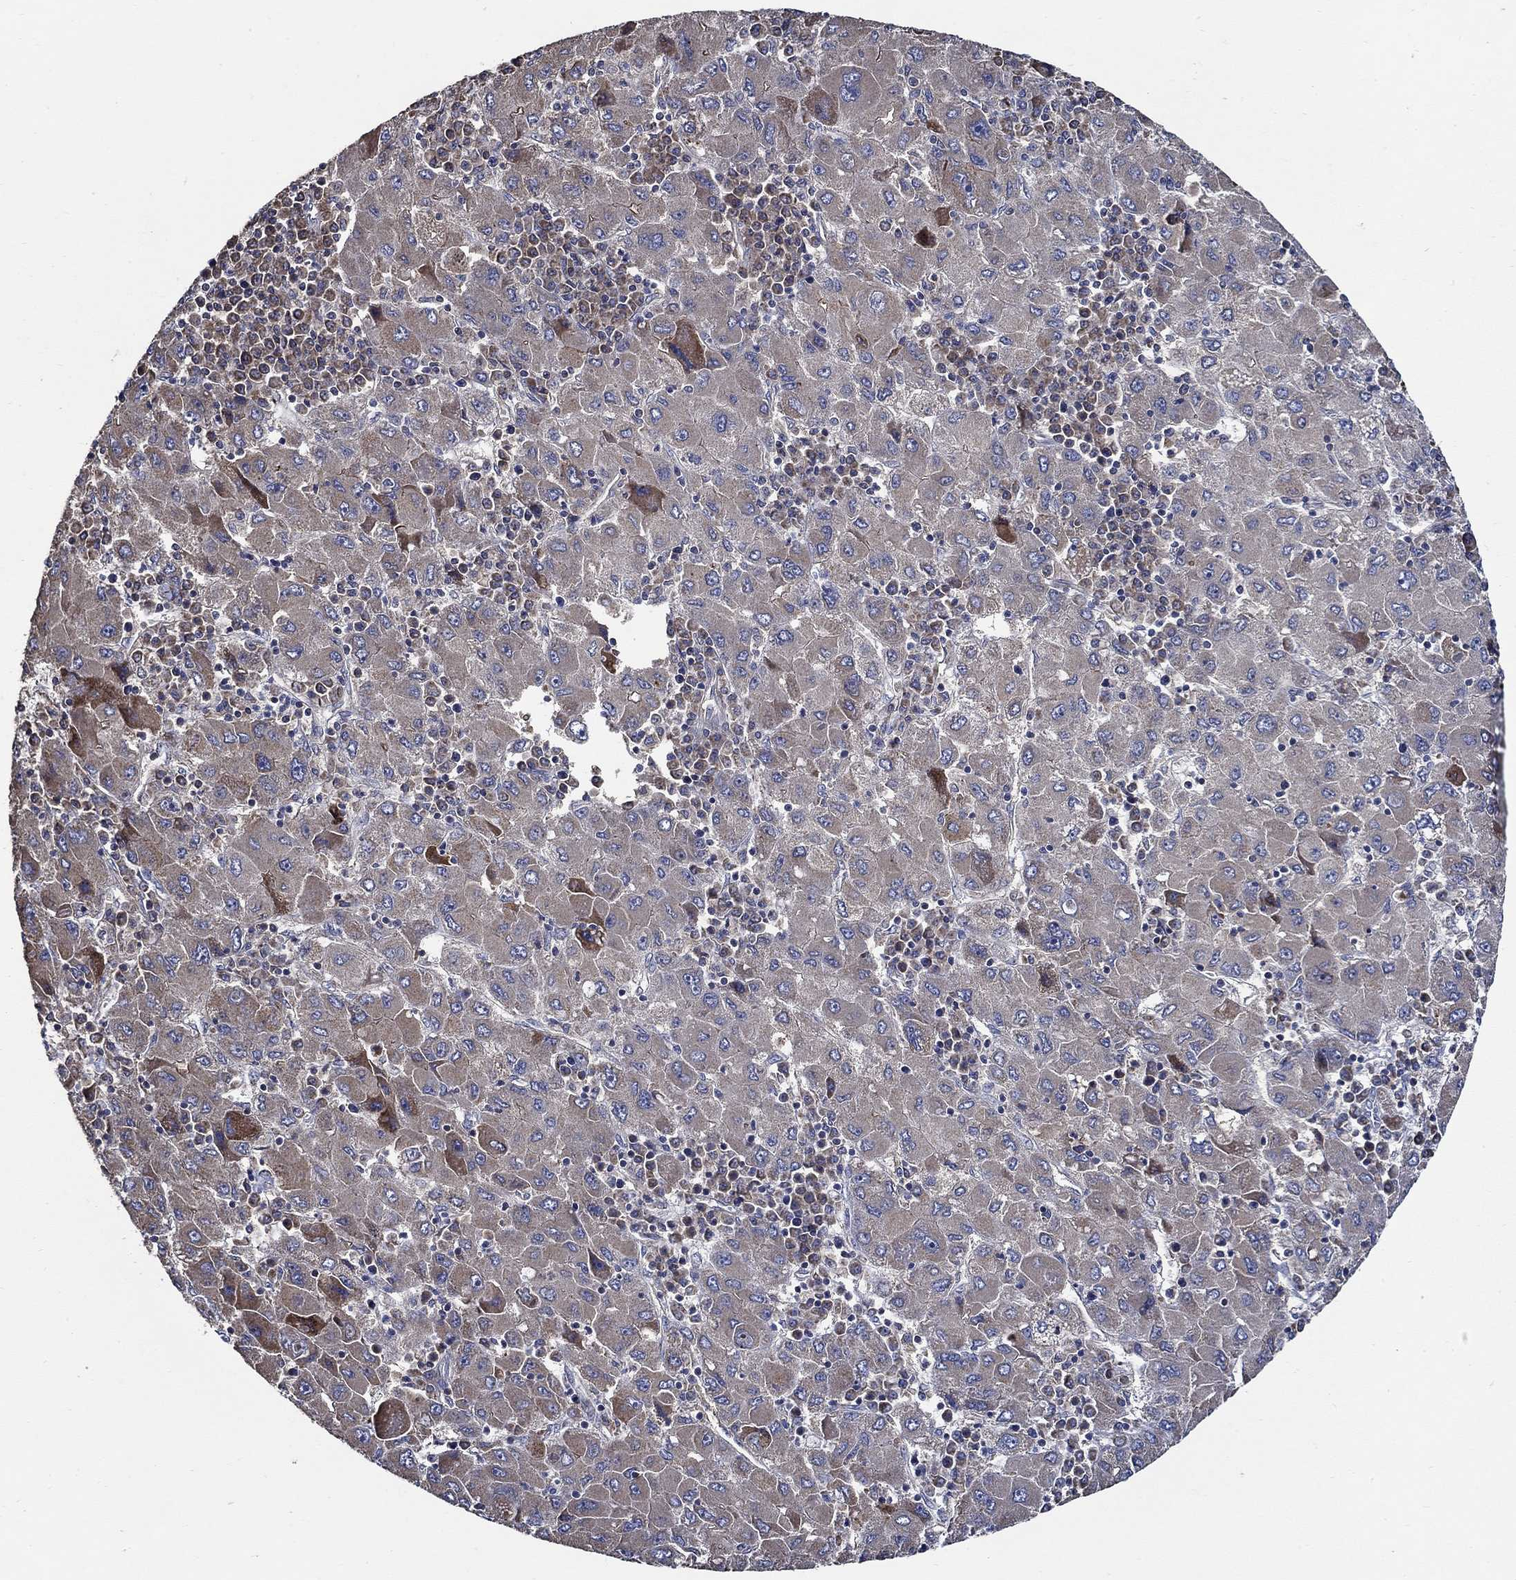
{"staining": {"intensity": "moderate", "quantity": "<25%", "location": "cytoplasmic/membranous"}, "tissue": "liver cancer", "cell_type": "Tumor cells", "image_type": "cancer", "snomed": [{"axis": "morphology", "description": "Carcinoma, Hepatocellular, NOS"}, {"axis": "topography", "description": "Liver"}], "caption": "Brown immunohistochemical staining in liver cancer (hepatocellular carcinoma) reveals moderate cytoplasmic/membranous expression in about <25% of tumor cells.", "gene": "WDR53", "patient": {"sex": "male", "age": 75}}